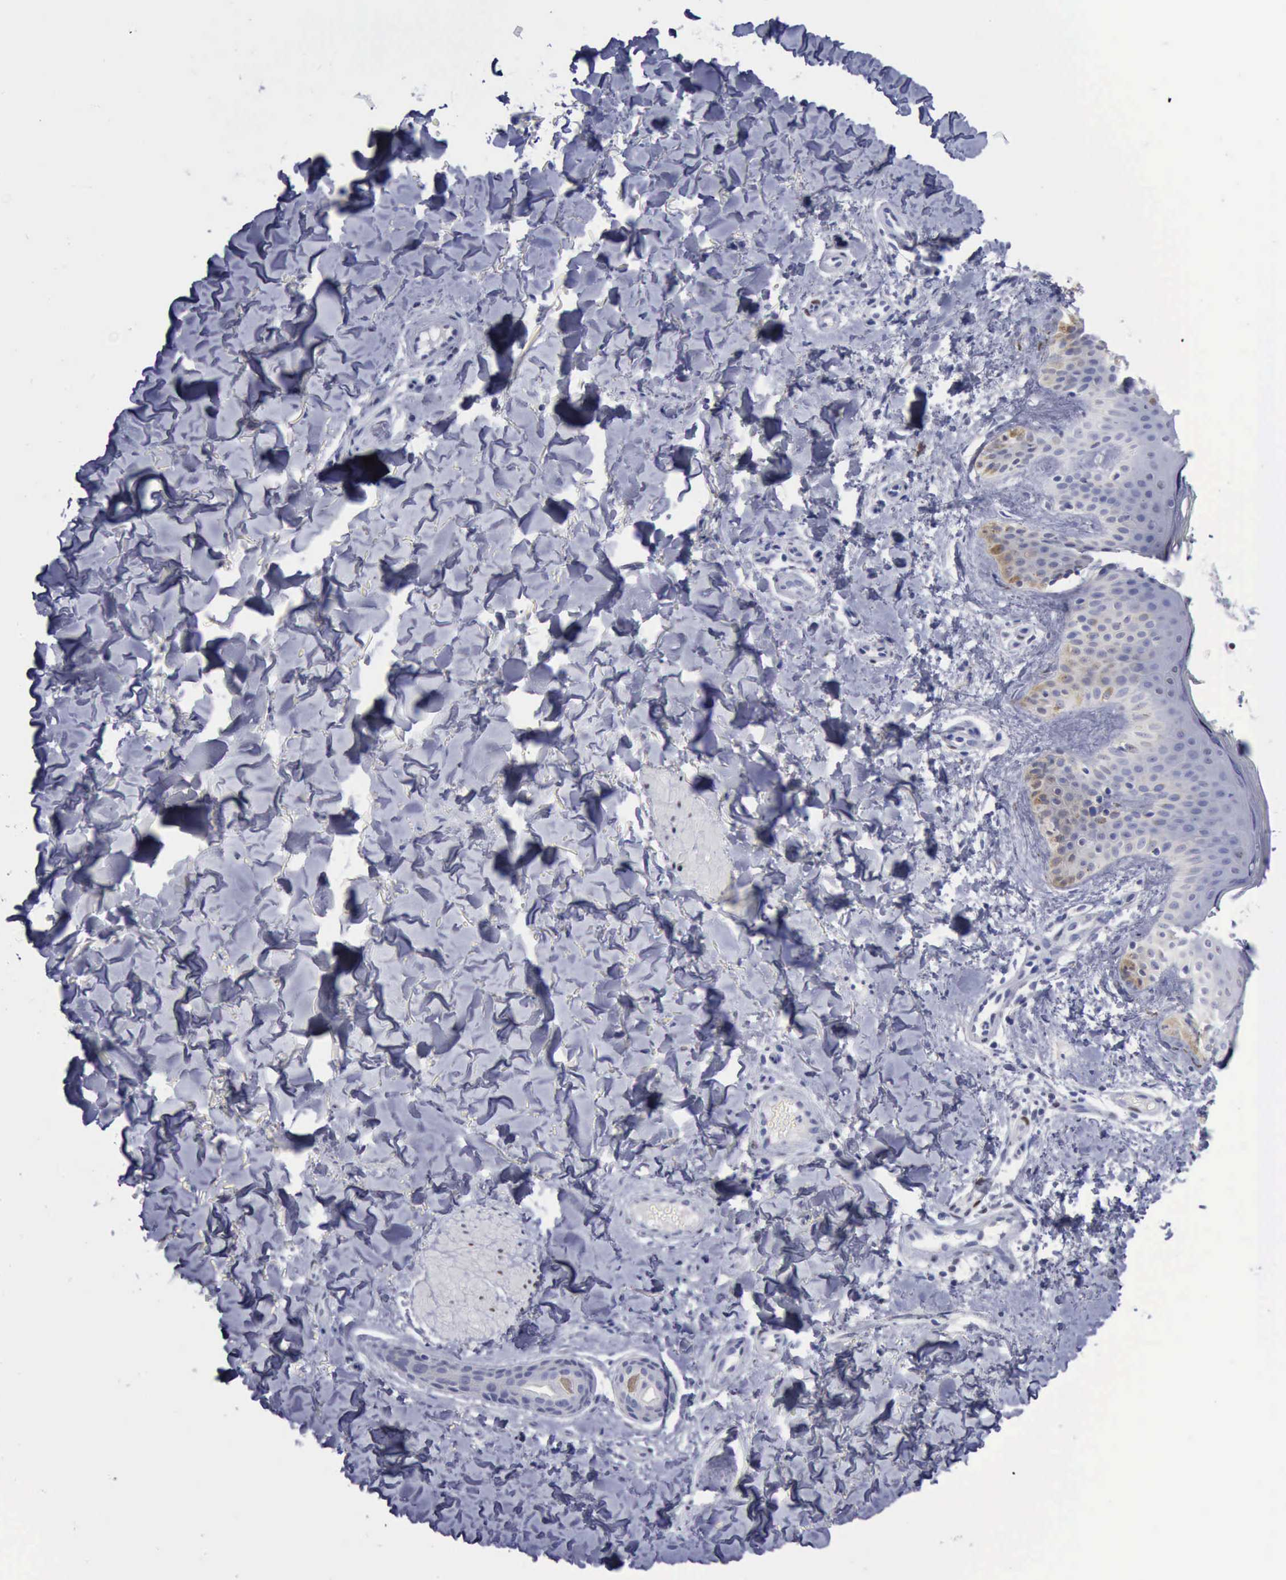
{"staining": {"intensity": "negative", "quantity": "none", "location": "none"}, "tissue": "skin", "cell_type": "Fibroblasts", "image_type": "normal", "snomed": [{"axis": "morphology", "description": "Normal tissue, NOS"}, {"axis": "topography", "description": "Skin"}], "caption": "IHC histopathology image of benign skin: skin stained with DAB displays no significant protein positivity in fibroblasts.", "gene": "SATB2", "patient": {"sex": "male", "age": 32}}